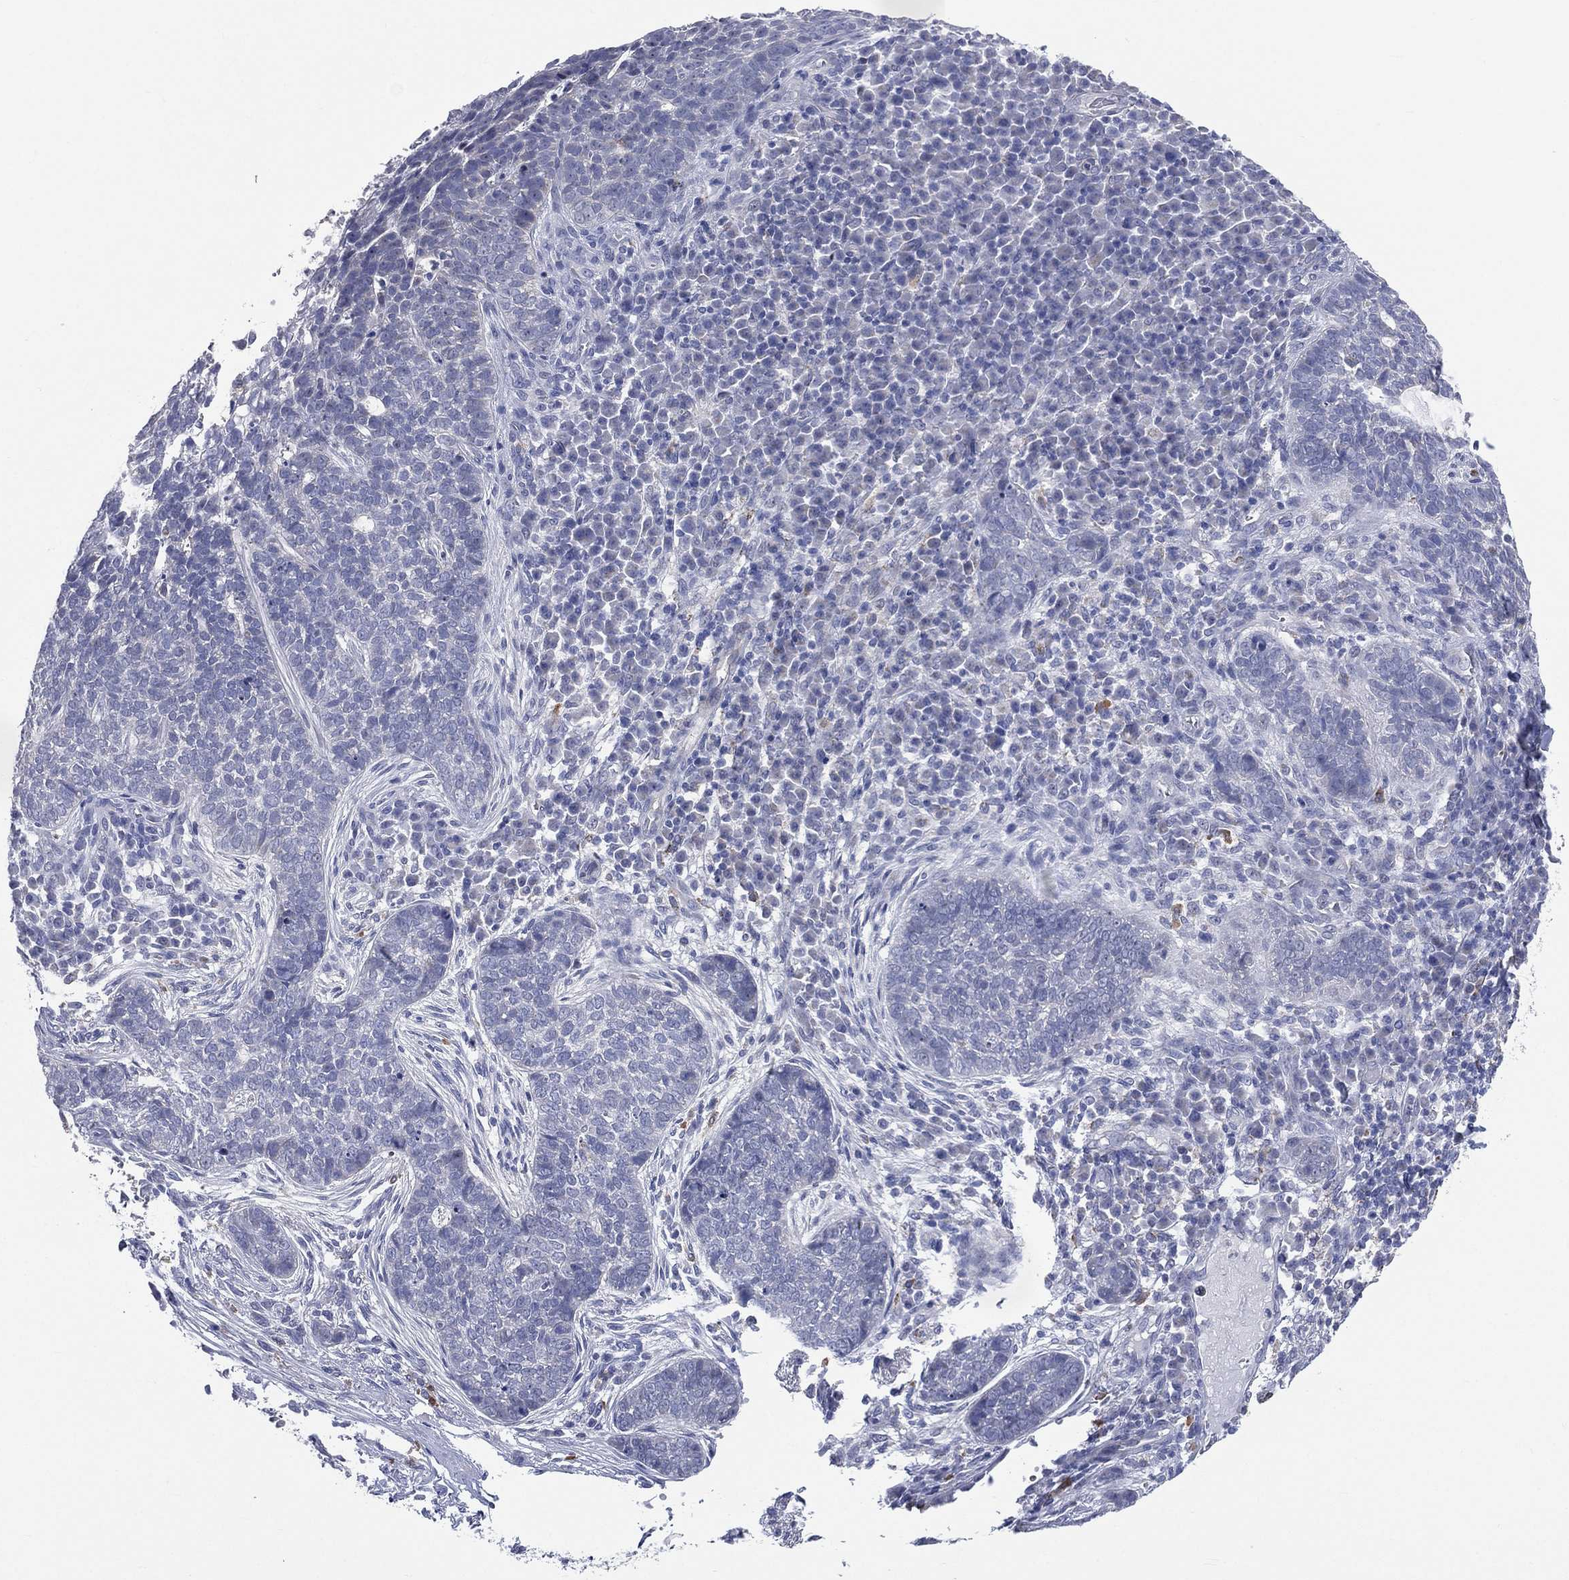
{"staining": {"intensity": "negative", "quantity": "none", "location": "none"}, "tissue": "skin cancer", "cell_type": "Tumor cells", "image_type": "cancer", "snomed": [{"axis": "morphology", "description": "Basal cell carcinoma"}, {"axis": "topography", "description": "Skin"}], "caption": "Skin basal cell carcinoma was stained to show a protein in brown. There is no significant positivity in tumor cells.", "gene": "AKAP3", "patient": {"sex": "female", "age": 69}}